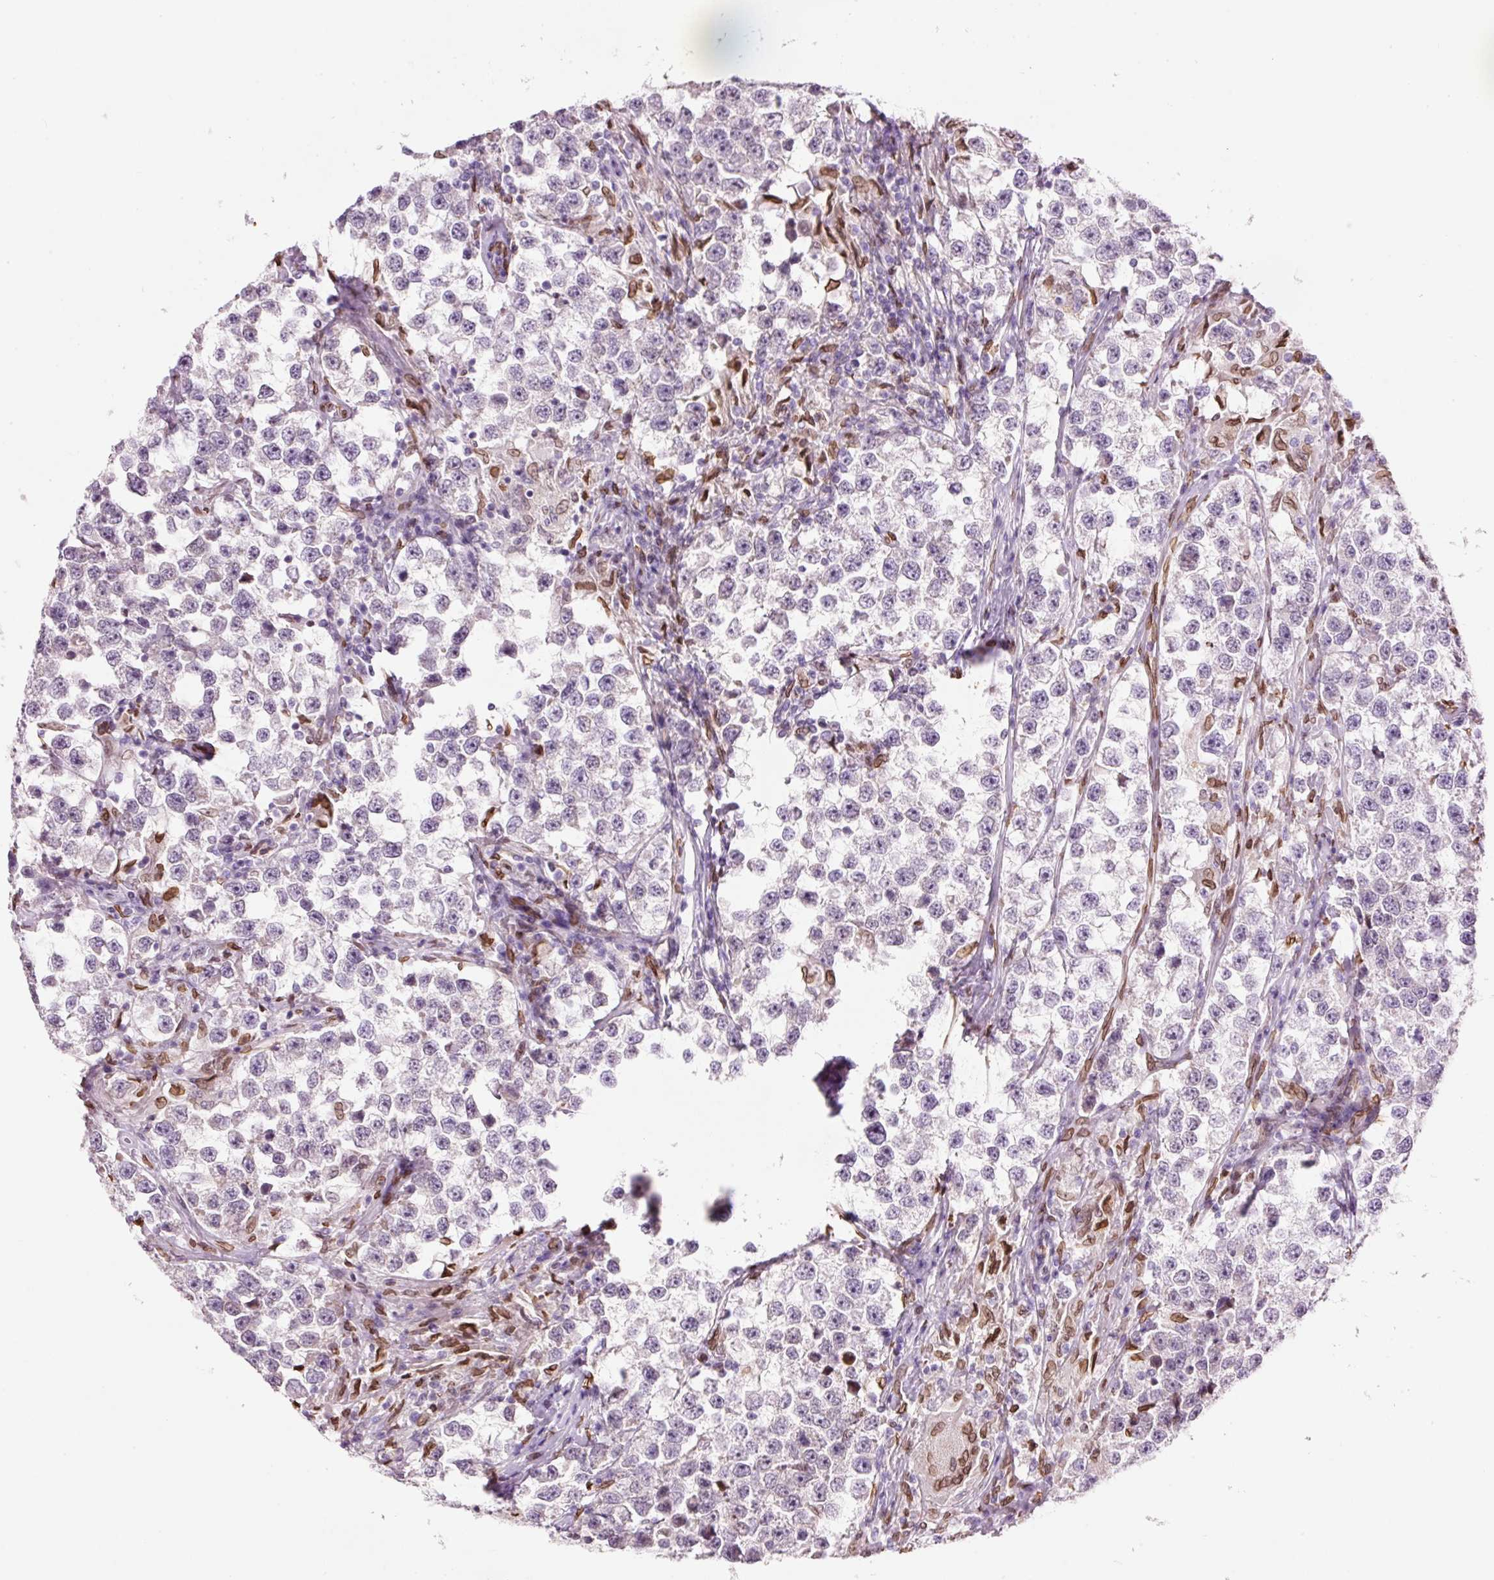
{"staining": {"intensity": "negative", "quantity": "none", "location": "none"}, "tissue": "testis cancer", "cell_type": "Tumor cells", "image_type": "cancer", "snomed": [{"axis": "morphology", "description": "Seminoma, NOS"}, {"axis": "topography", "description": "Testis"}], "caption": "This photomicrograph is of testis seminoma stained with IHC to label a protein in brown with the nuclei are counter-stained blue. There is no expression in tumor cells.", "gene": "ZNF224", "patient": {"sex": "male", "age": 46}}